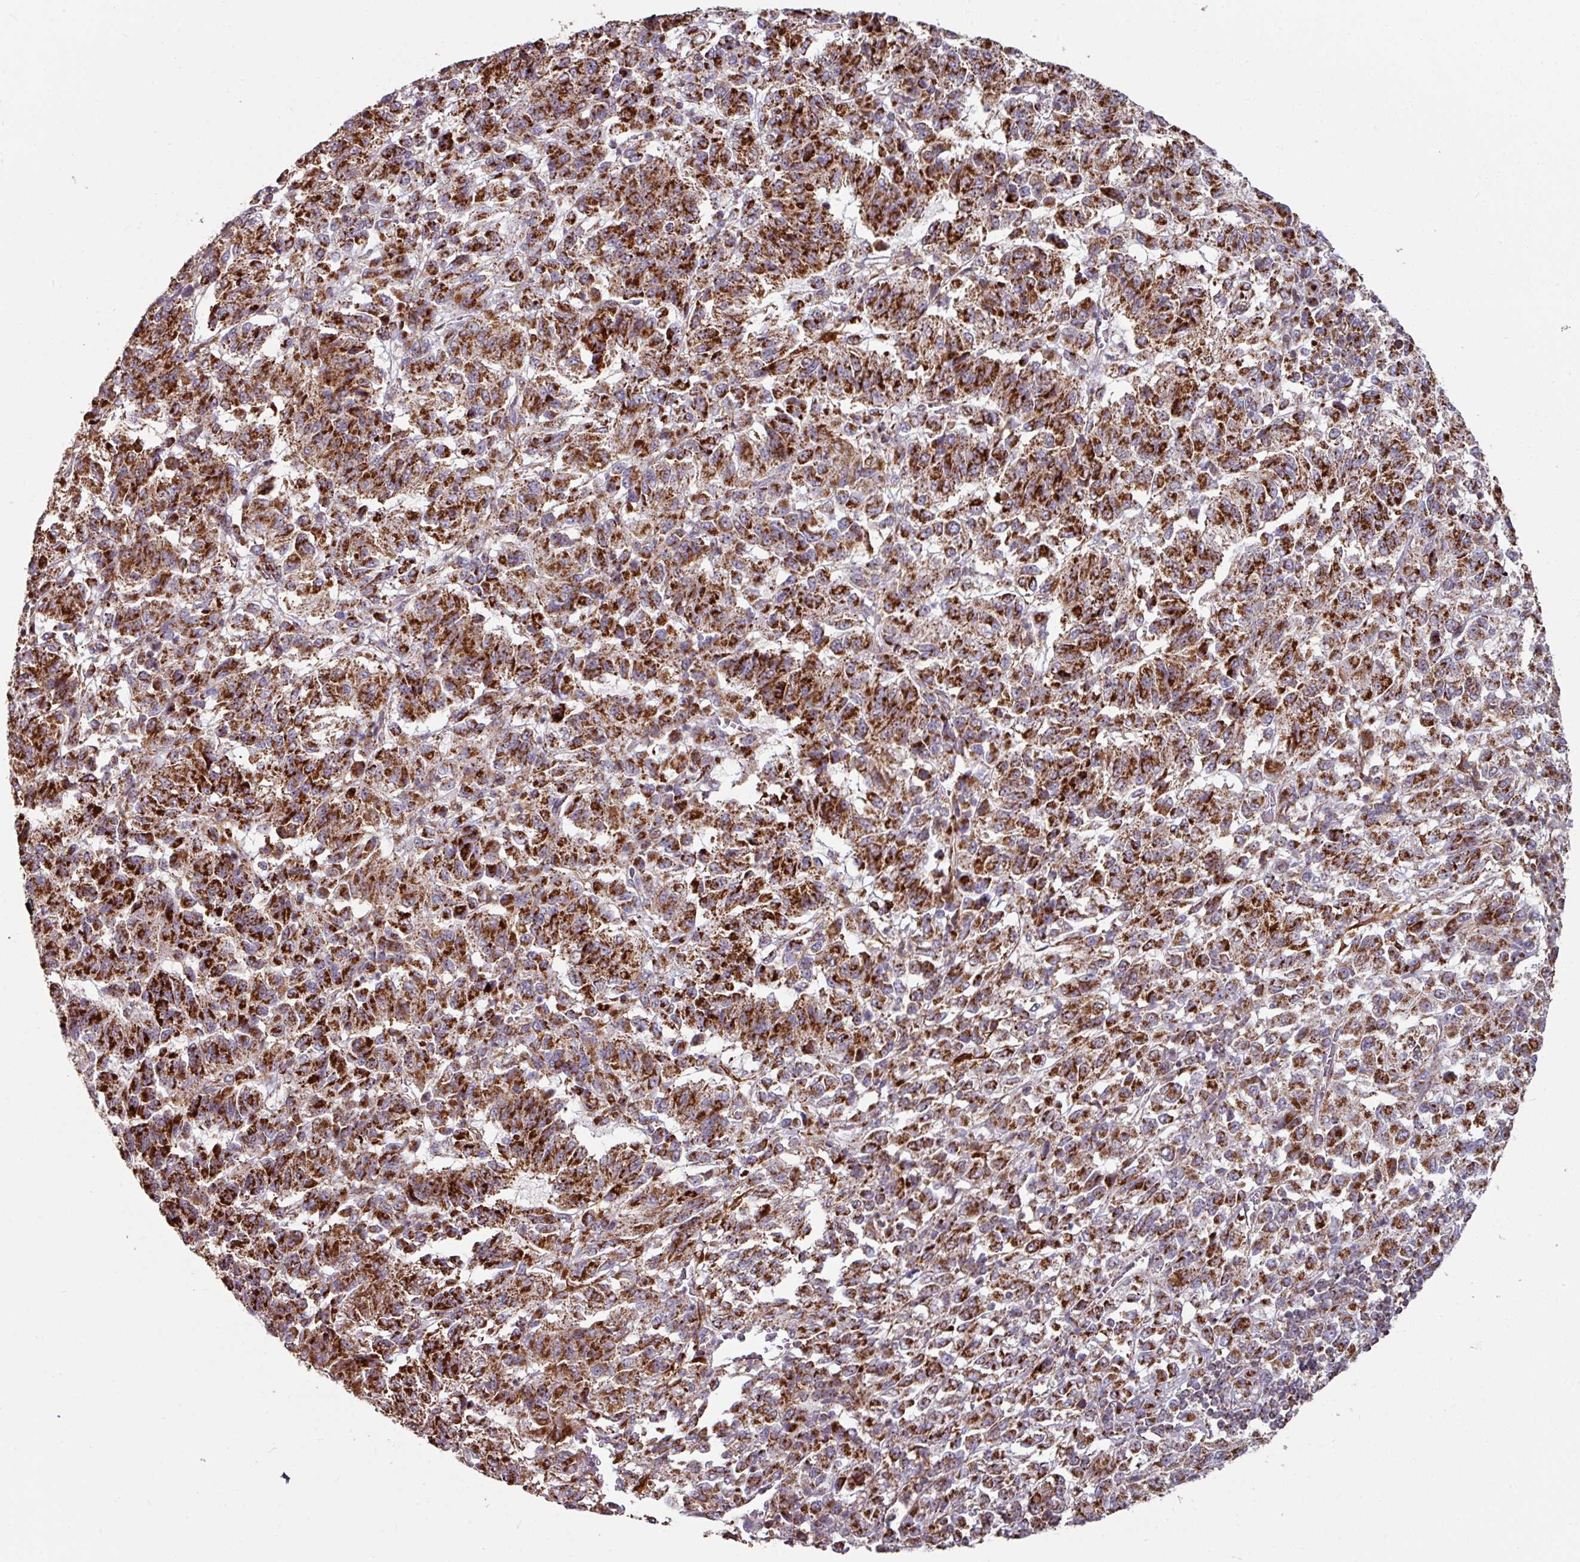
{"staining": {"intensity": "strong", "quantity": ">75%", "location": "cytoplasmic/membranous"}, "tissue": "melanoma", "cell_type": "Tumor cells", "image_type": "cancer", "snomed": [{"axis": "morphology", "description": "Malignant melanoma, Metastatic site"}, {"axis": "topography", "description": "Lung"}], "caption": "Protein positivity by immunohistochemistry (IHC) demonstrates strong cytoplasmic/membranous positivity in approximately >75% of tumor cells in malignant melanoma (metastatic site).", "gene": "OR2D3", "patient": {"sex": "male", "age": 64}}